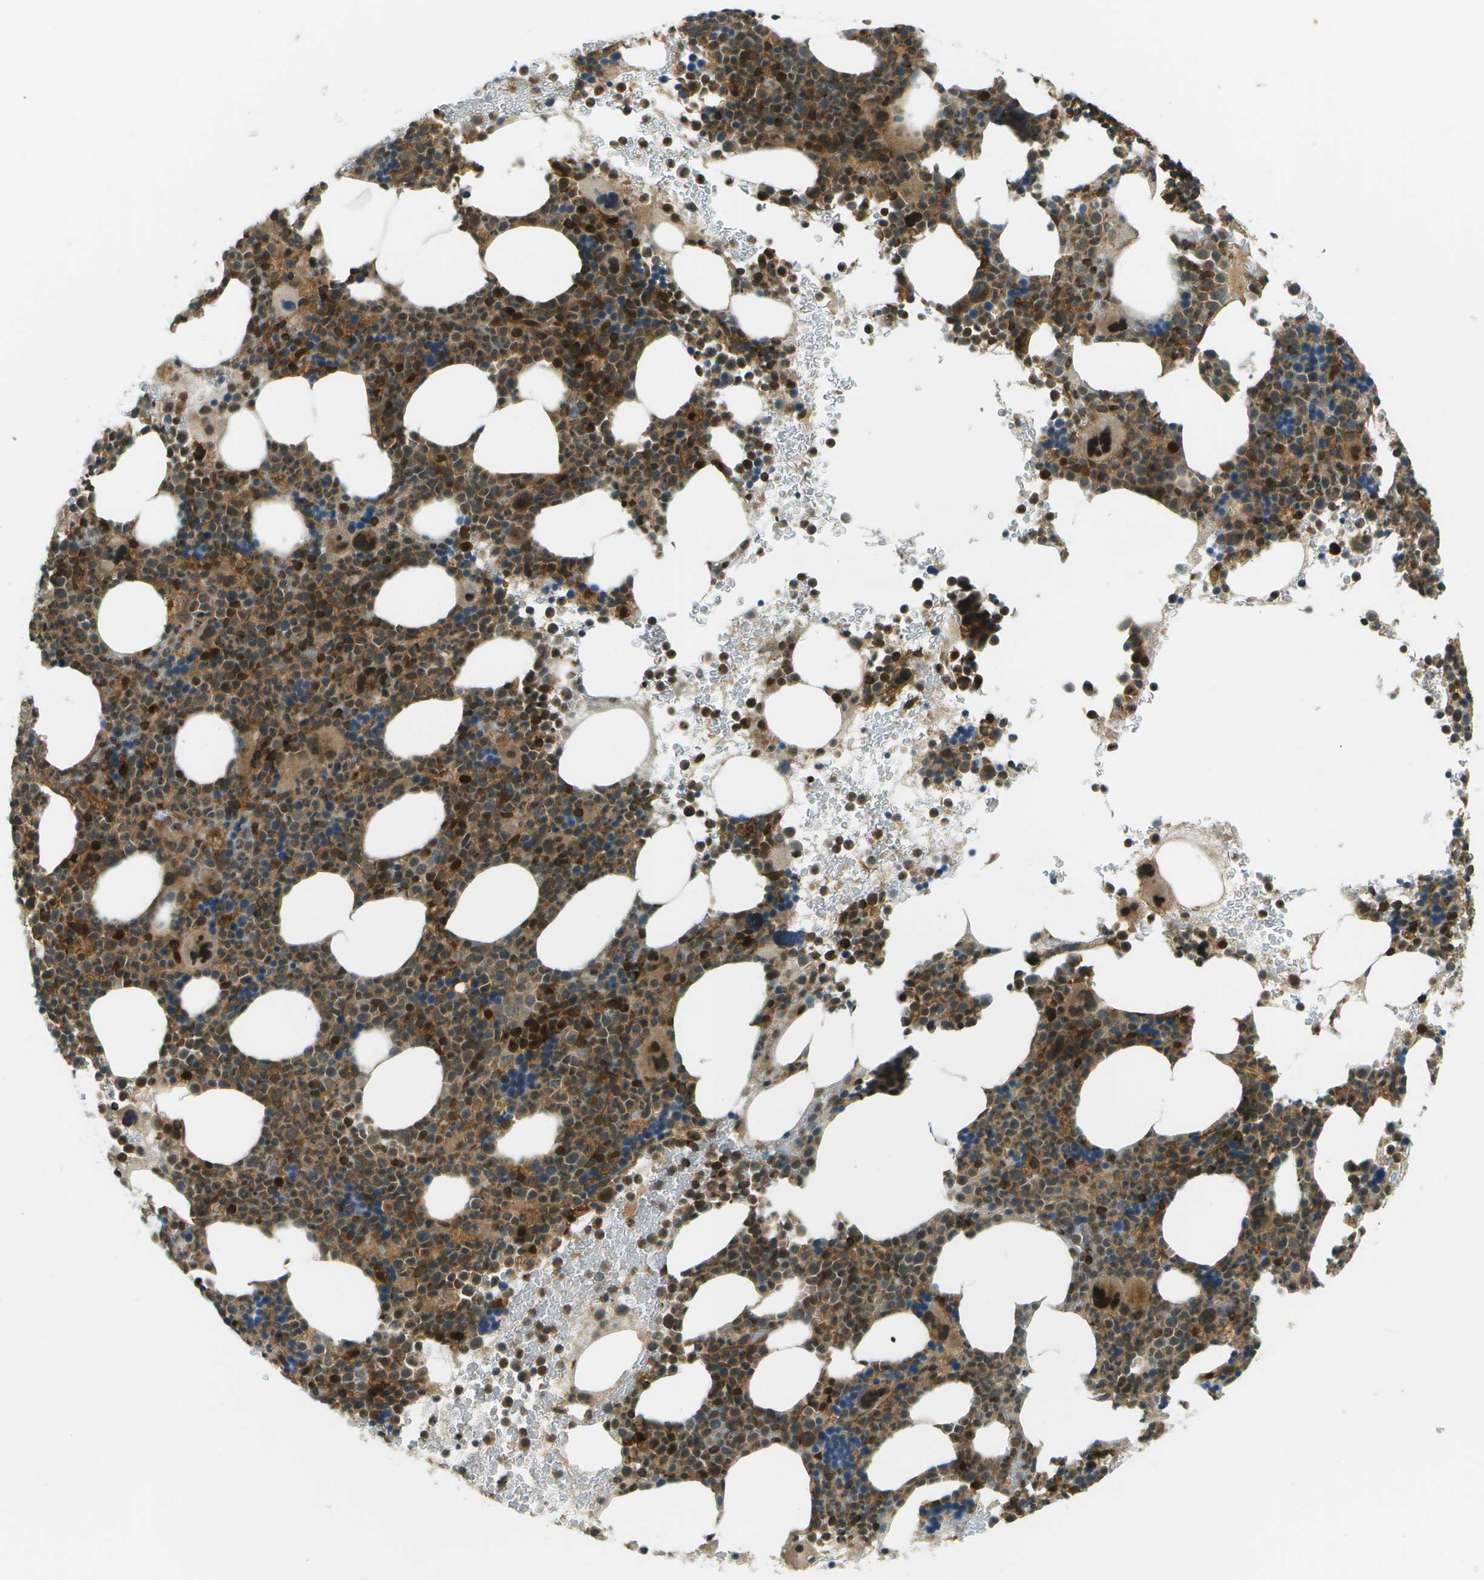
{"staining": {"intensity": "weak", "quantity": ">75%", "location": "cytoplasmic/membranous,nuclear"}, "tissue": "bone marrow", "cell_type": "Hematopoietic cells", "image_type": "normal", "snomed": [{"axis": "morphology", "description": "Normal tissue, NOS"}, {"axis": "morphology", "description": "Inflammation, NOS"}, {"axis": "topography", "description": "Bone marrow"}], "caption": "An immunohistochemistry (IHC) histopathology image of normal tissue is shown. Protein staining in brown shows weak cytoplasmic/membranous,nuclear positivity in bone marrow within hematopoietic cells. Using DAB (3,3'-diaminobenzidine) (brown) and hematoxylin (blue) stains, captured at high magnification using brightfield microscopy.", "gene": "TMTC1", "patient": {"sex": "male", "age": 73}}